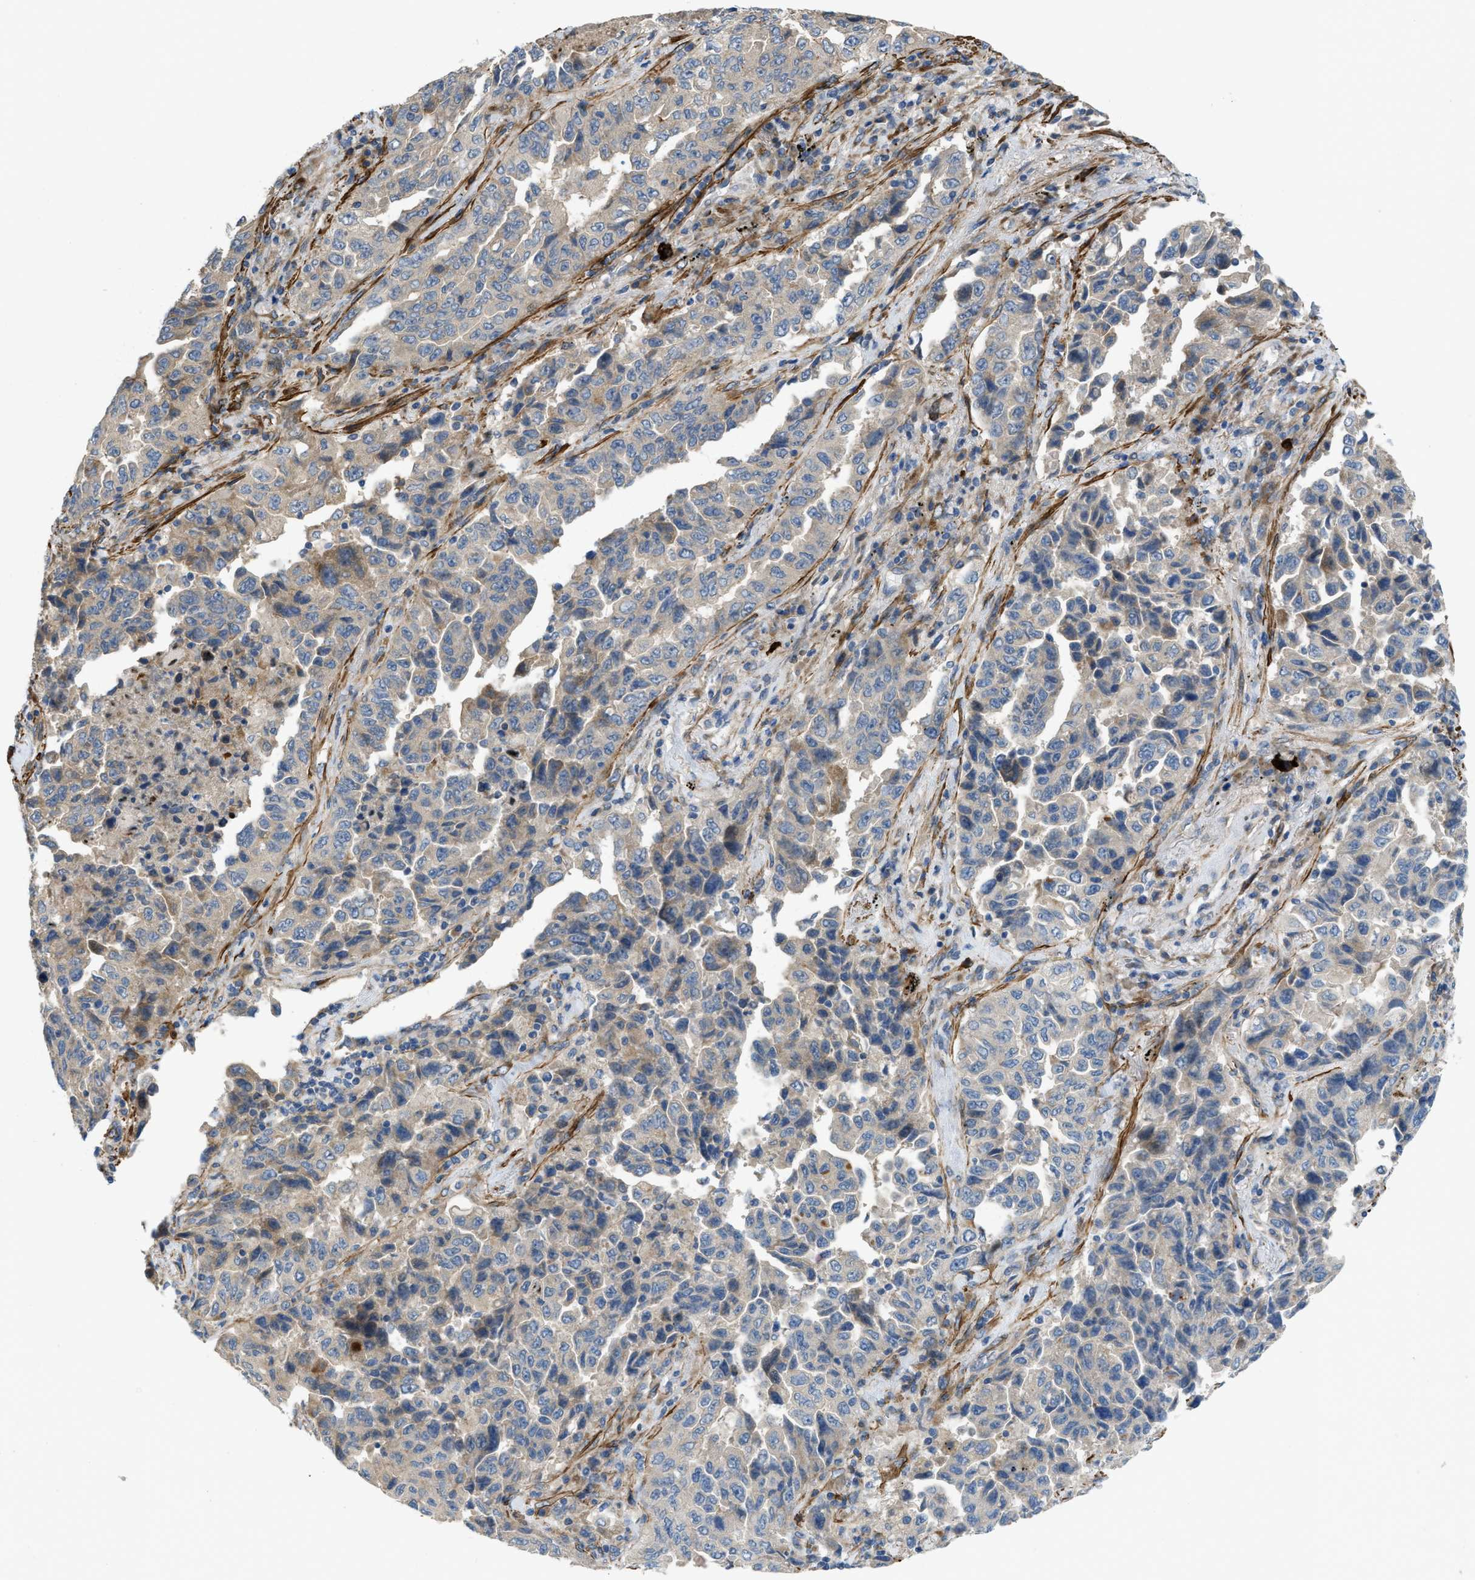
{"staining": {"intensity": "moderate", "quantity": "<25%", "location": "cytoplasmic/membranous"}, "tissue": "lung cancer", "cell_type": "Tumor cells", "image_type": "cancer", "snomed": [{"axis": "morphology", "description": "Adenocarcinoma, NOS"}, {"axis": "topography", "description": "Lung"}], "caption": "Immunohistochemical staining of human lung cancer exhibits low levels of moderate cytoplasmic/membranous staining in about <25% of tumor cells. The staining is performed using DAB (3,3'-diaminobenzidine) brown chromogen to label protein expression. The nuclei are counter-stained blue using hematoxylin.", "gene": "BMPR1A", "patient": {"sex": "female", "age": 51}}